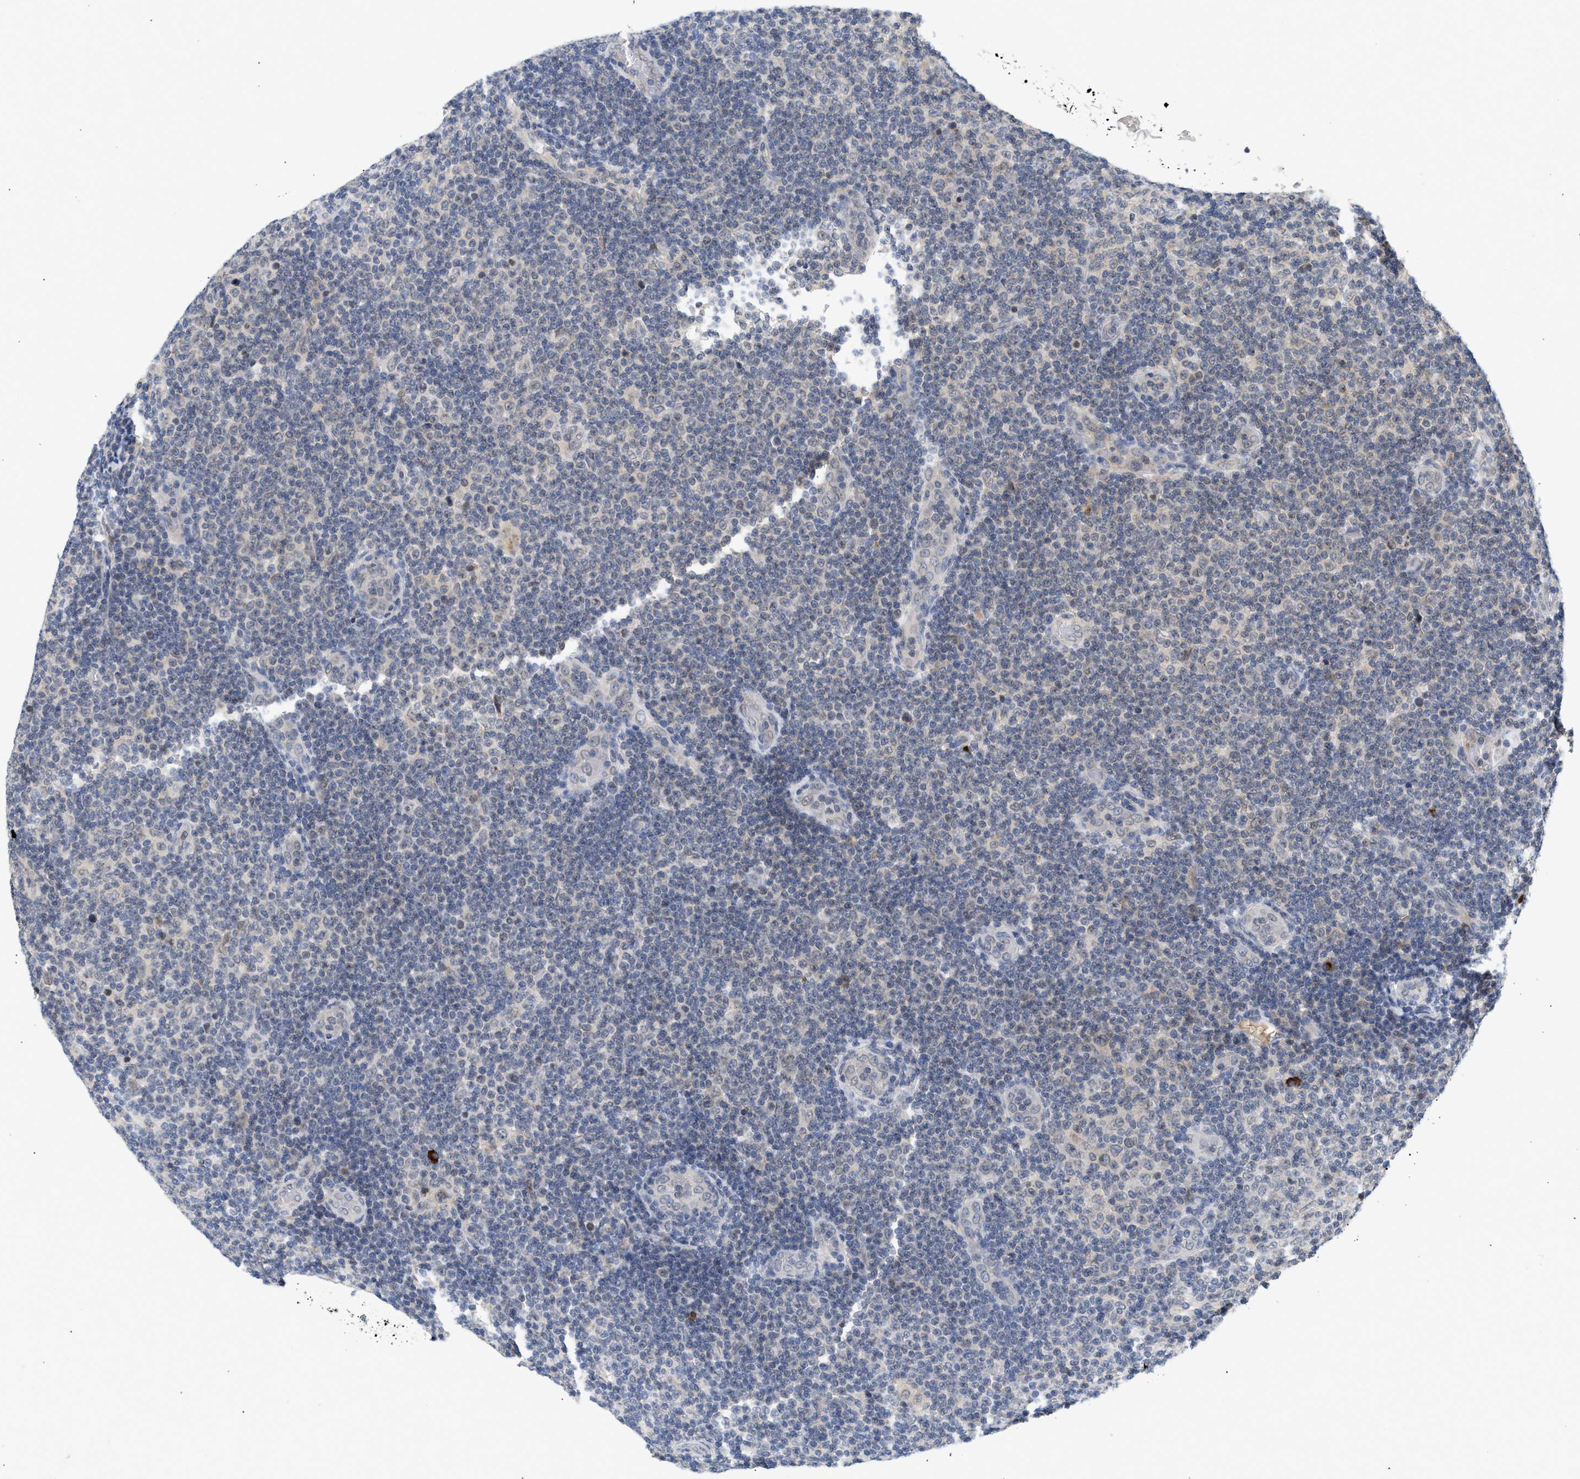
{"staining": {"intensity": "negative", "quantity": "none", "location": "none"}, "tissue": "lymphoma", "cell_type": "Tumor cells", "image_type": "cancer", "snomed": [{"axis": "morphology", "description": "Malignant lymphoma, non-Hodgkin's type, Low grade"}, {"axis": "topography", "description": "Lymph node"}], "caption": "Low-grade malignant lymphoma, non-Hodgkin's type stained for a protein using IHC shows no staining tumor cells.", "gene": "NUP62", "patient": {"sex": "male", "age": 83}}